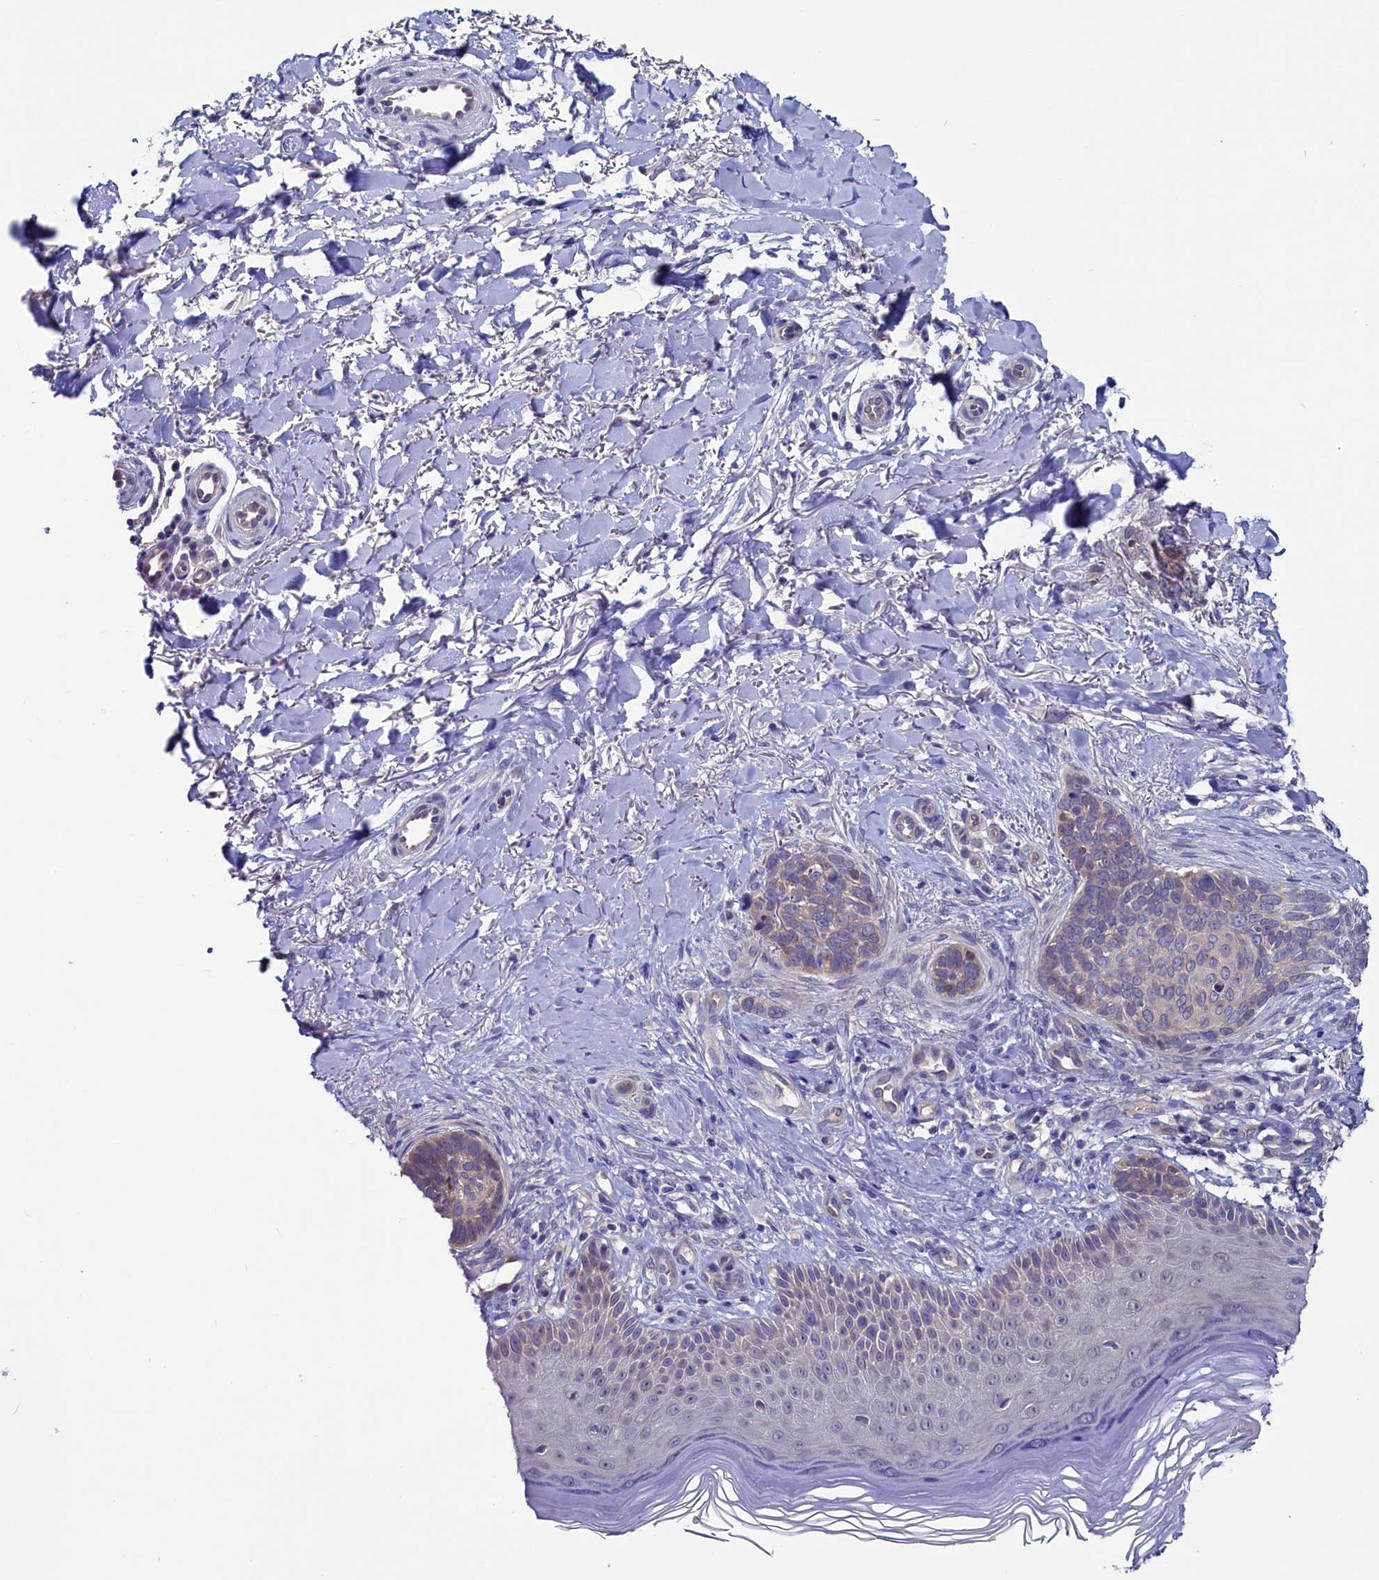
{"staining": {"intensity": "negative", "quantity": "none", "location": "none"}, "tissue": "skin cancer", "cell_type": "Tumor cells", "image_type": "cancer", "snomed": [{"axis": "morphology", "description": "Normal tissue, NOS"}, {"axis": "morphology", "description": "Basal cell carcinoma"}, {"axis": "topography", "description": "Skin"}], "caption": "Tumor cells are negative for brown protein staining in basal cell carcinoma (skin). Nuclei are stained in blue.", "gene": "CIAPIN1", "patient": {"sex": "female", "age": 67}}